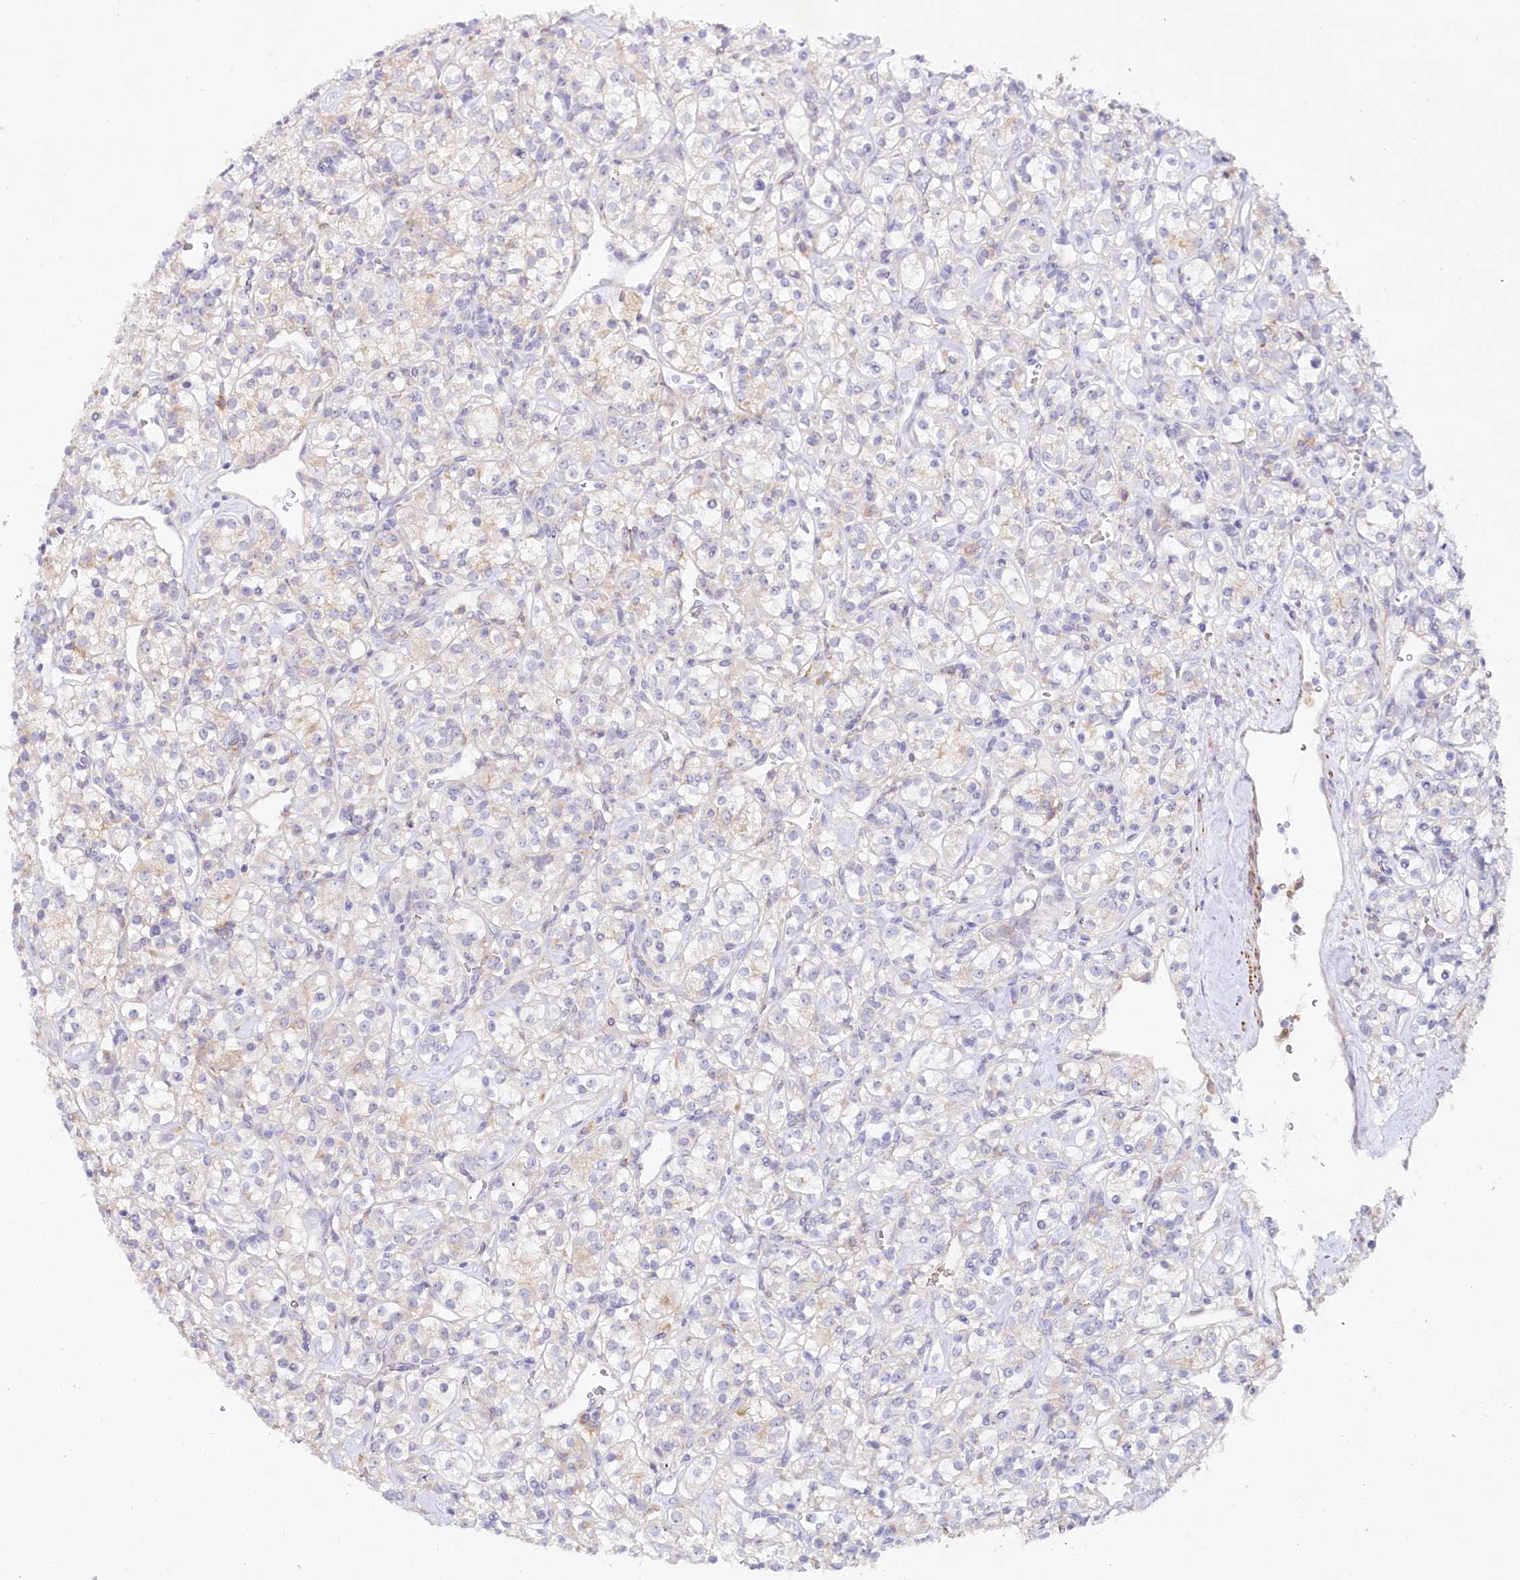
{"staining": {"intensity": "negative", "quantity": "none", "location": "none"}, "tissue": "renal cancer", "cell_type": "Tumor cells", "image_type": "cancer", "snomed": [{"axis": "morphology", "description": "Adenocarcinoma, NOS"}, {"axis": "topography", "description": "Kidney"}], "caption": "The immunohistochemistry (IHC) image has no significant staining in tumor cells of adenocarcinoma (renal) tissue.", "gene": "ALDH3B1", "patient": {"sex": "male", "age": 77}}